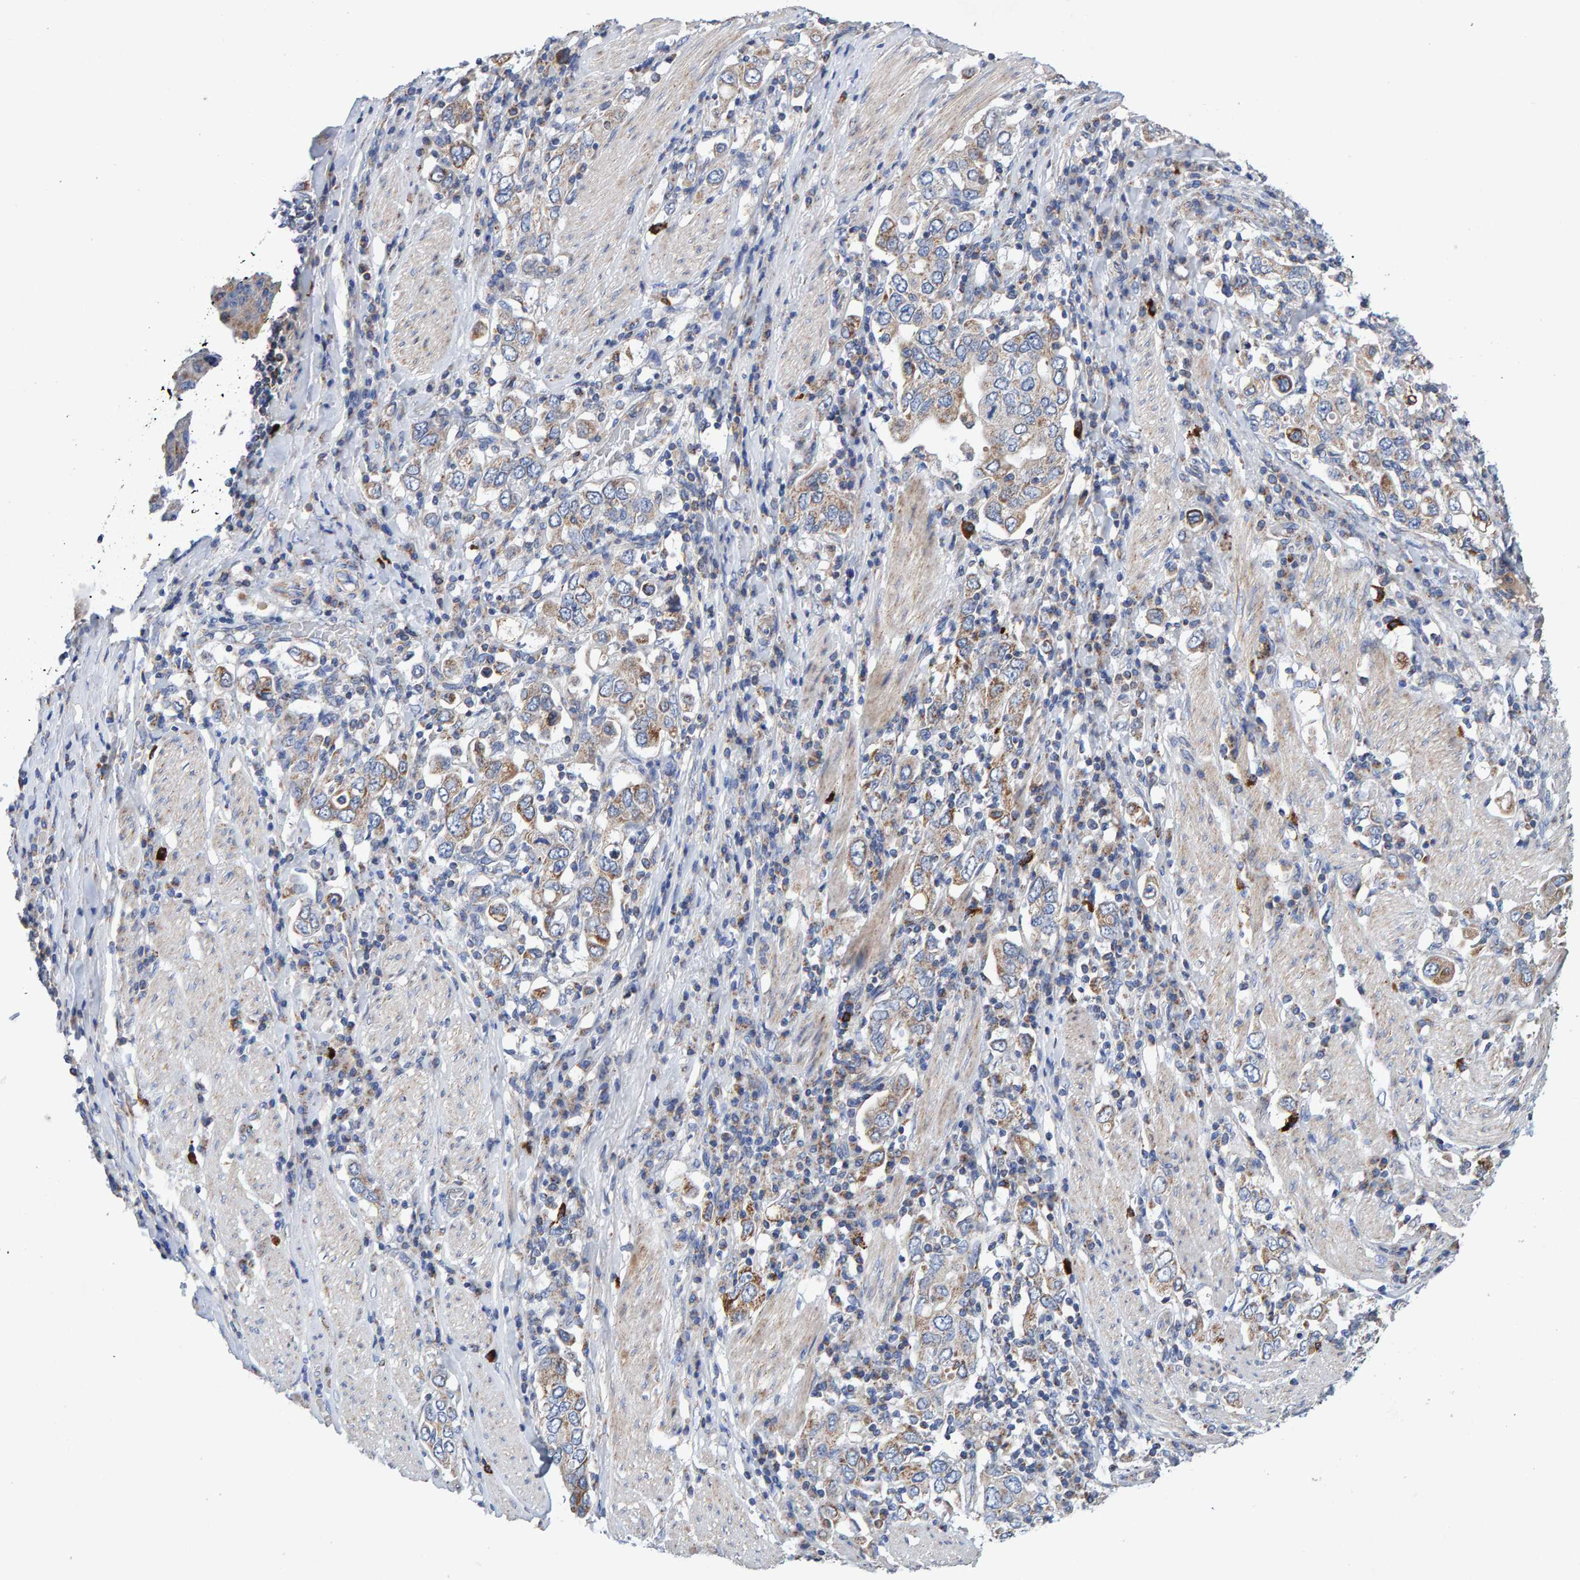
{"staining": {"intensity": "moderate", "quantity": "25%-75%", "location": "cytoplasmic/membranous"}, "tissue": "stomach cancer", "cell_type": "Tumor cells", "image_type": "cancer", "snomed": [{"axis": "morphology", "description": "Adenocarcinoma, NOS"}, {"axis": "topography", "description": "Stomach, upper"}], "caption": "A histopathology image of stomach adenocarcinoma stained for a protein shows moderate cytoplasmic/membranous brown staining in tumor cells.", "gene": "EFR3A", "patient": {"sex": "male", "age": 62}}